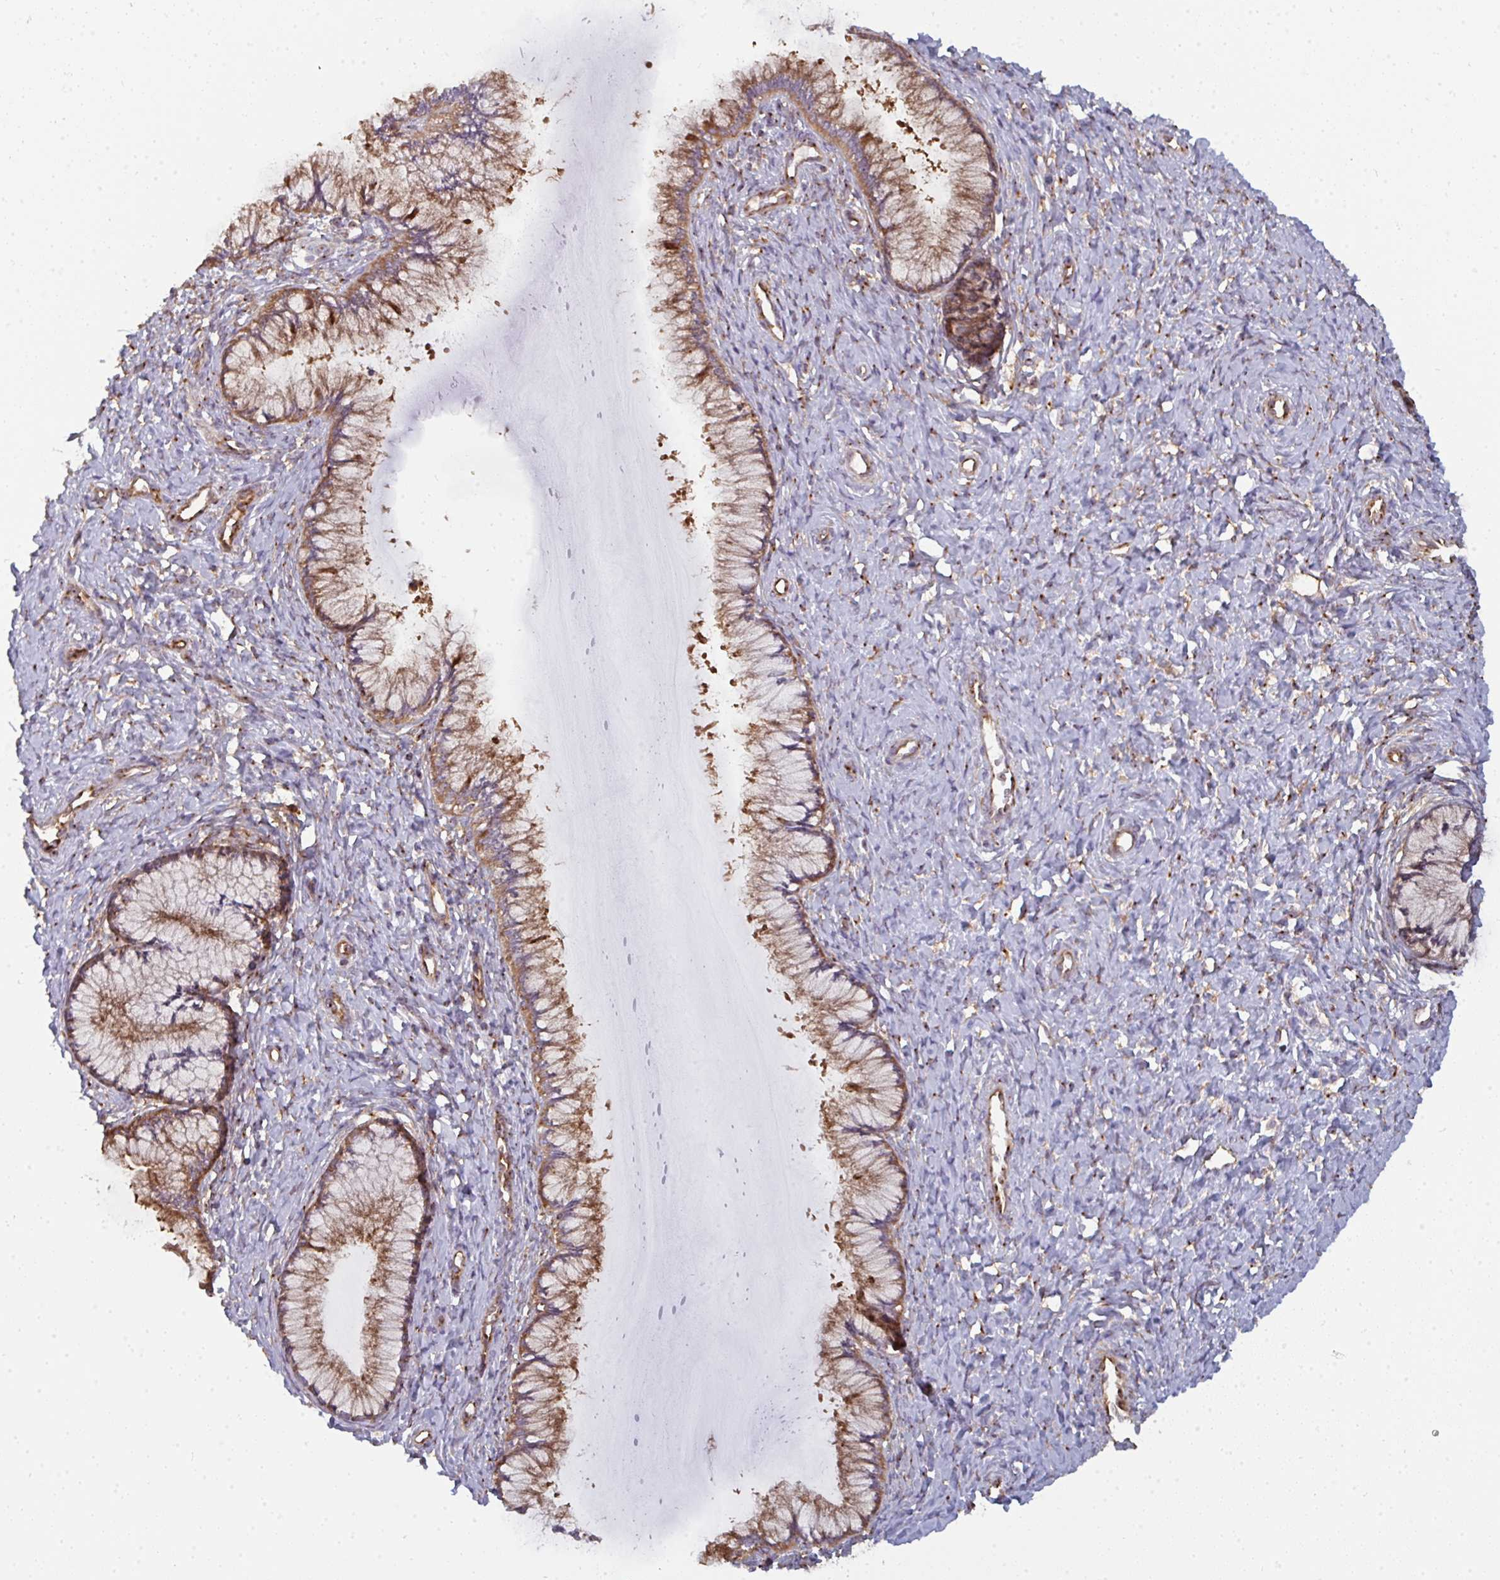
{"staining": {"intensity": "moderate", "quantity": ">75%", "location": "cytoplasmic/membranous"}, "tissue": "cervix", "cell_type": "Glandular cells", "image_type": "normal", "snomed": [{"axis": "morphology", "description": "Normal tissue, NOS"}, {"axis": "topography", "description": "Cervix"}], "caption": "A high-resolution photomicrograph shows immunohistochemistry (IHC) staining of benign cervix, which displays moderate cytoplasmic/membranous staining in approximately >75% of glandular cells. The staining was performed using DAB to visualize the protein expression in brown, while the nuclei were stained in blue with hematoxylin (Magnification: 20x).", "gene": "DYNC1I2", "patient": {"sex": "female", "age": 37}}